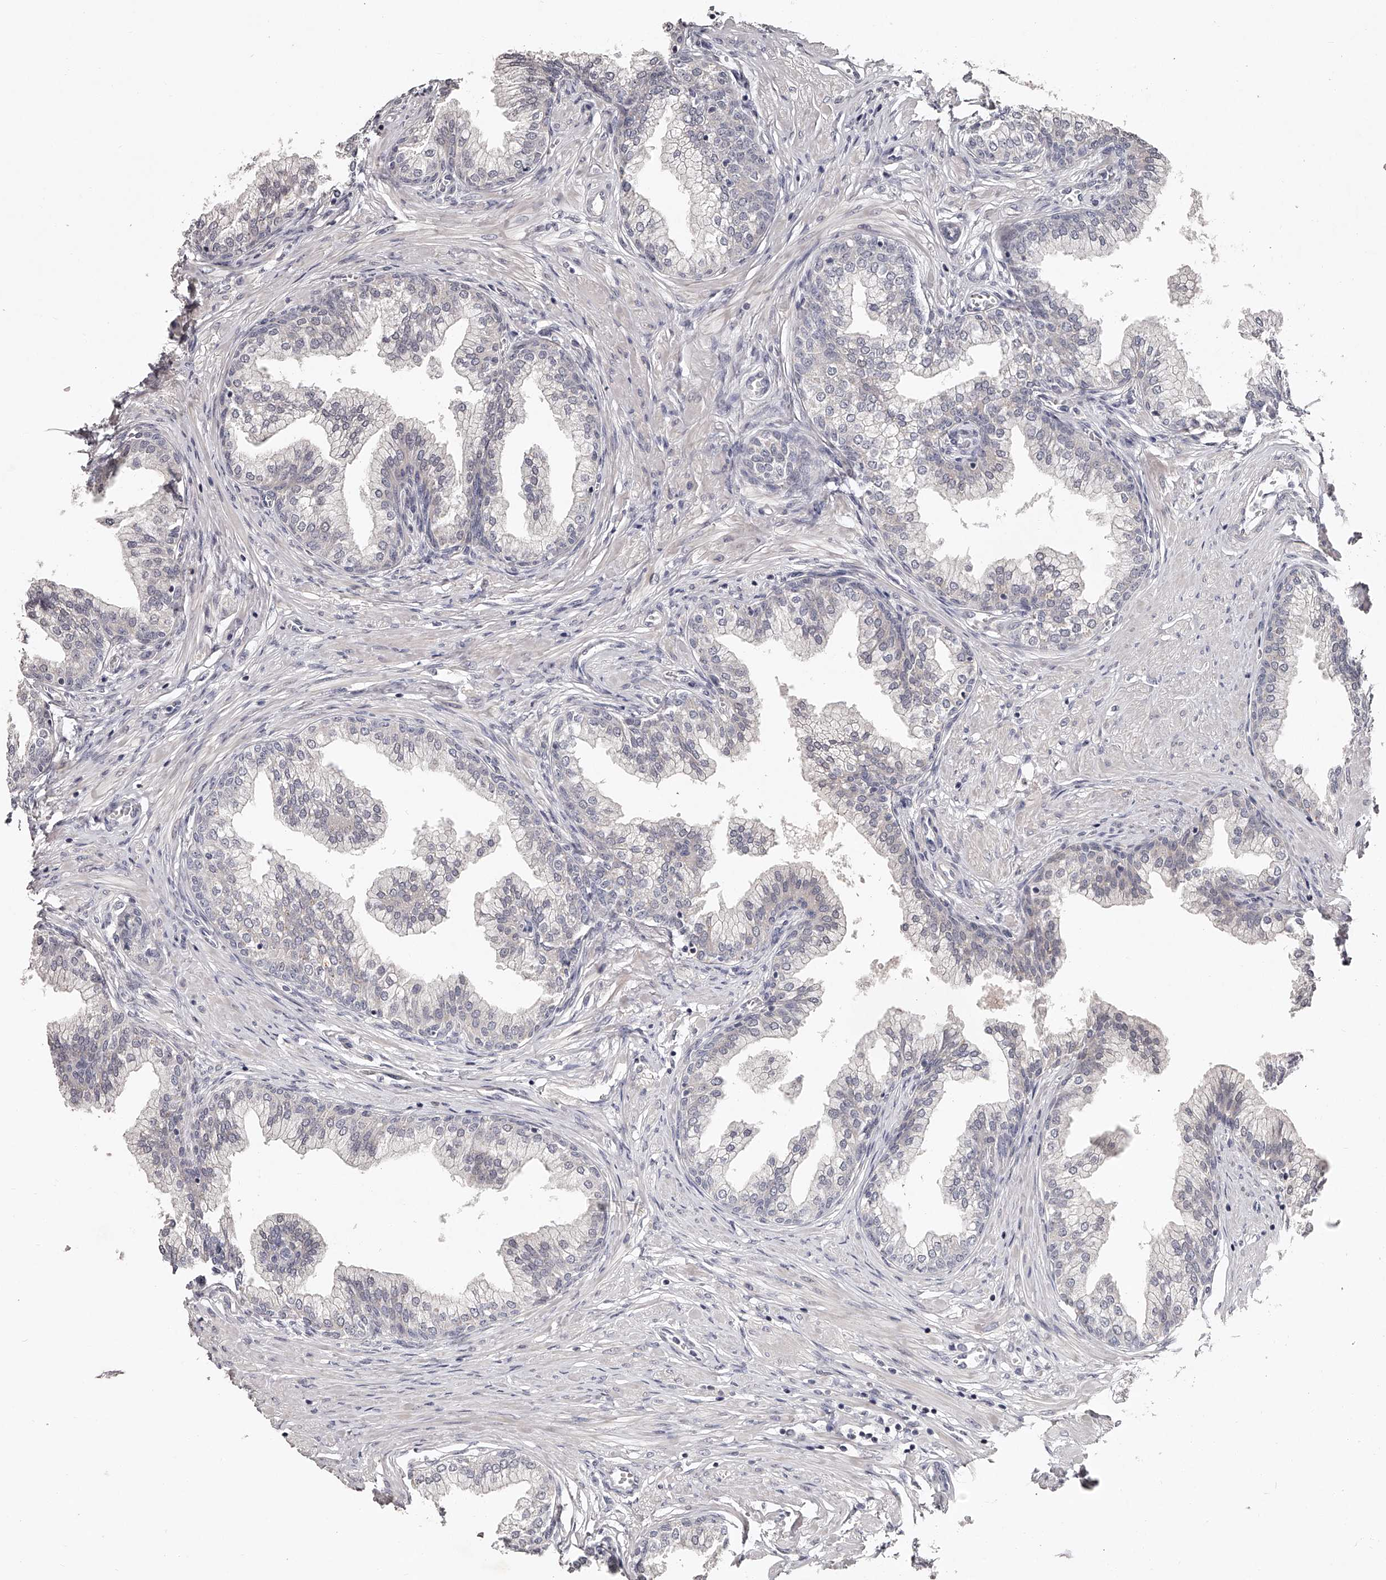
{"staining": {"intensity": "negative", "quantity": "none", "location": "none"}, "tissue": "prostate", "cell_type": "Glandular cells", "image_type": "normal", "snomed": [{"axis": "morphology", "description": "Normal tissue, NOS"}, {"axis": "morphology", "description": "Urothelial carcinoma, Low grade"}, {"axis": "topography", "description": "Urinary bladder"}, {"axis": "topography", "description": "Prostate"}], "caption": "This is an IHC photomicrograph of normal prostate. There is no positivity in glandular cells.", "gene": "NT5DC1", "patient": {"sex": "male", "age": 60}}